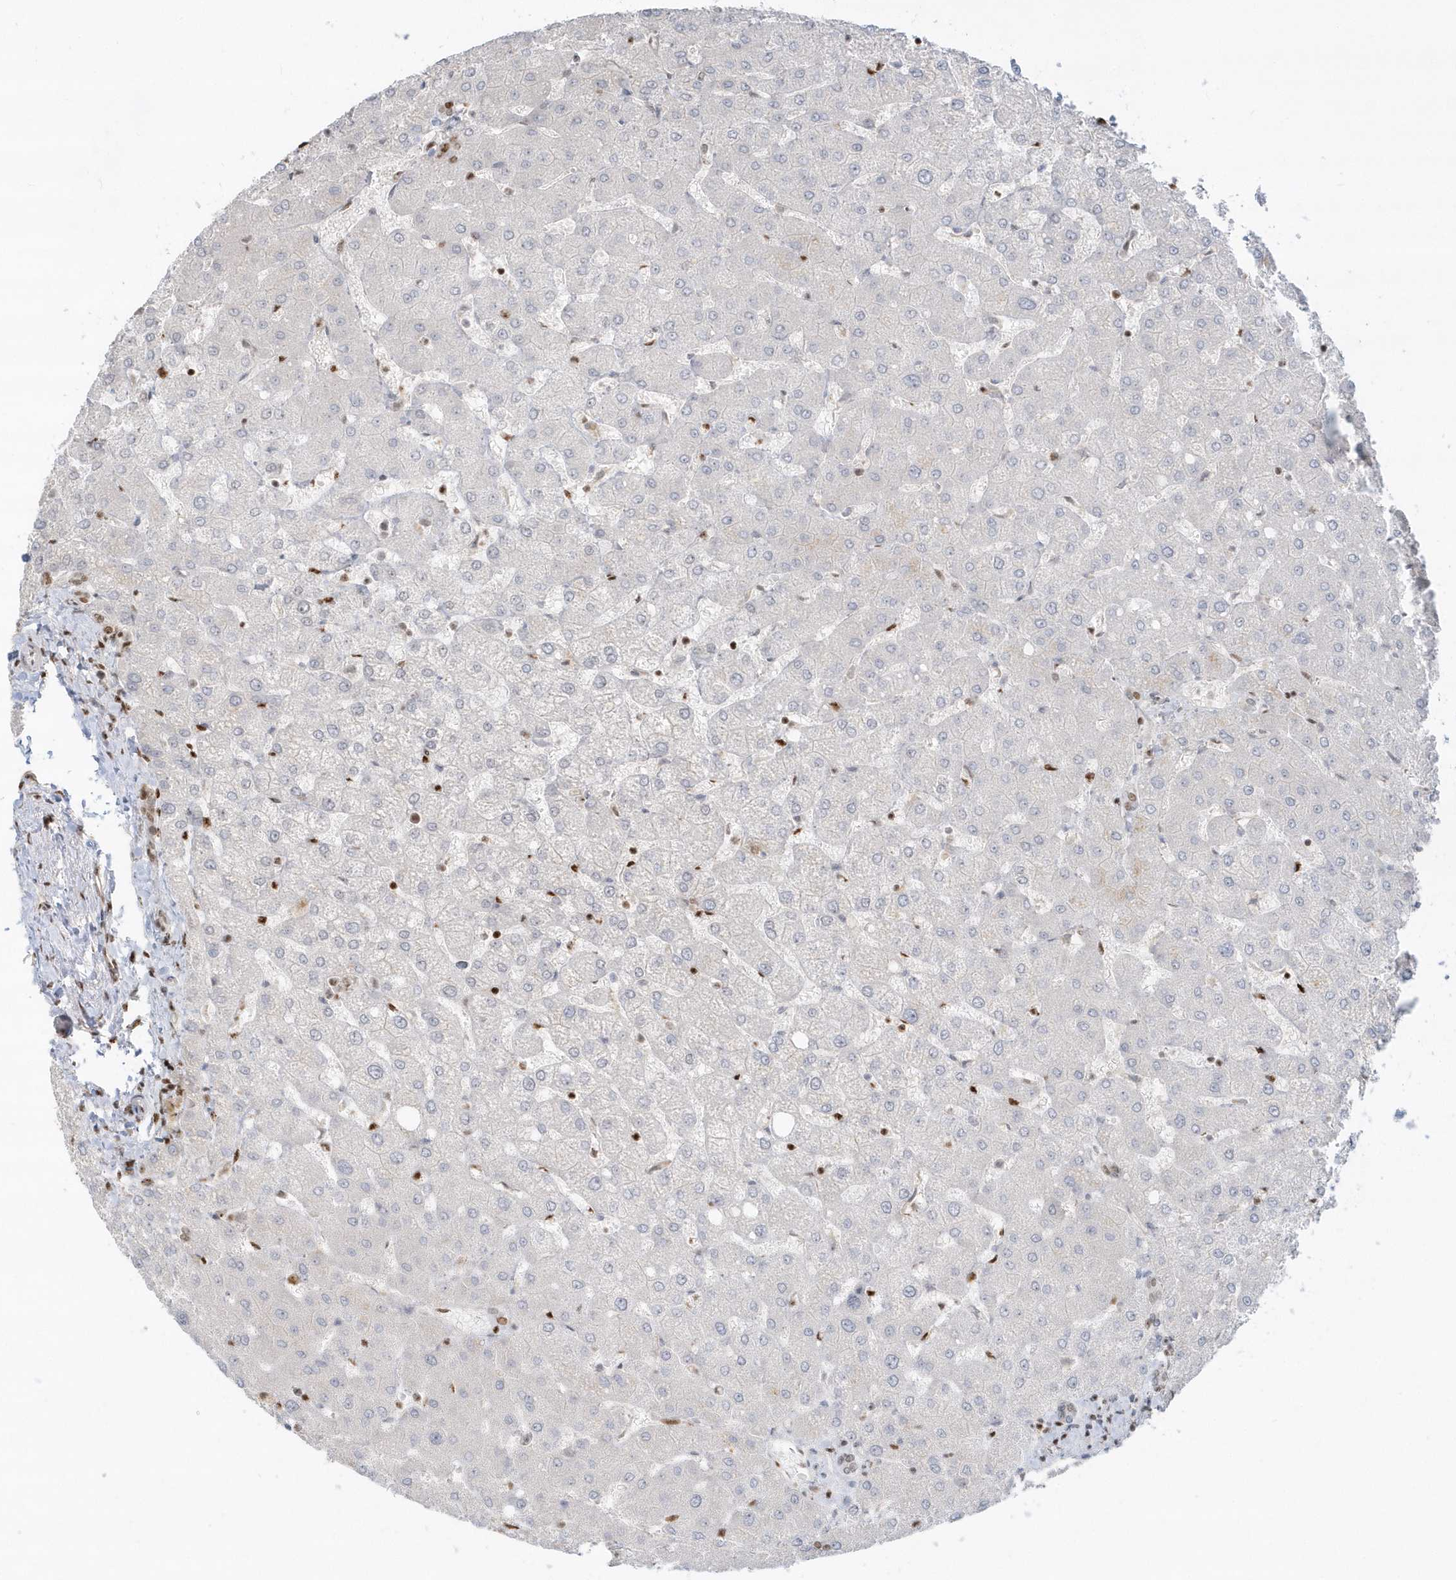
{"staining": {"intensity": "weak", "quantity": "25%-75%", "location": "nuclear"}, "tissue": "liver", "cell_type": "Cholangiocytes", "image_type": "normal", "snomed": [{"axis": "morphology", "description": "Normal tissue, NOS"}, {"axis": "topography", "description": "Liver"}], "caption": "Protein staining of unremarkable liver shows weak nuclear staining in approximately 25%-75% of cholangiocytes.", "gene": "SUMO2", "patient": {"sex": "female", "age": 54}}